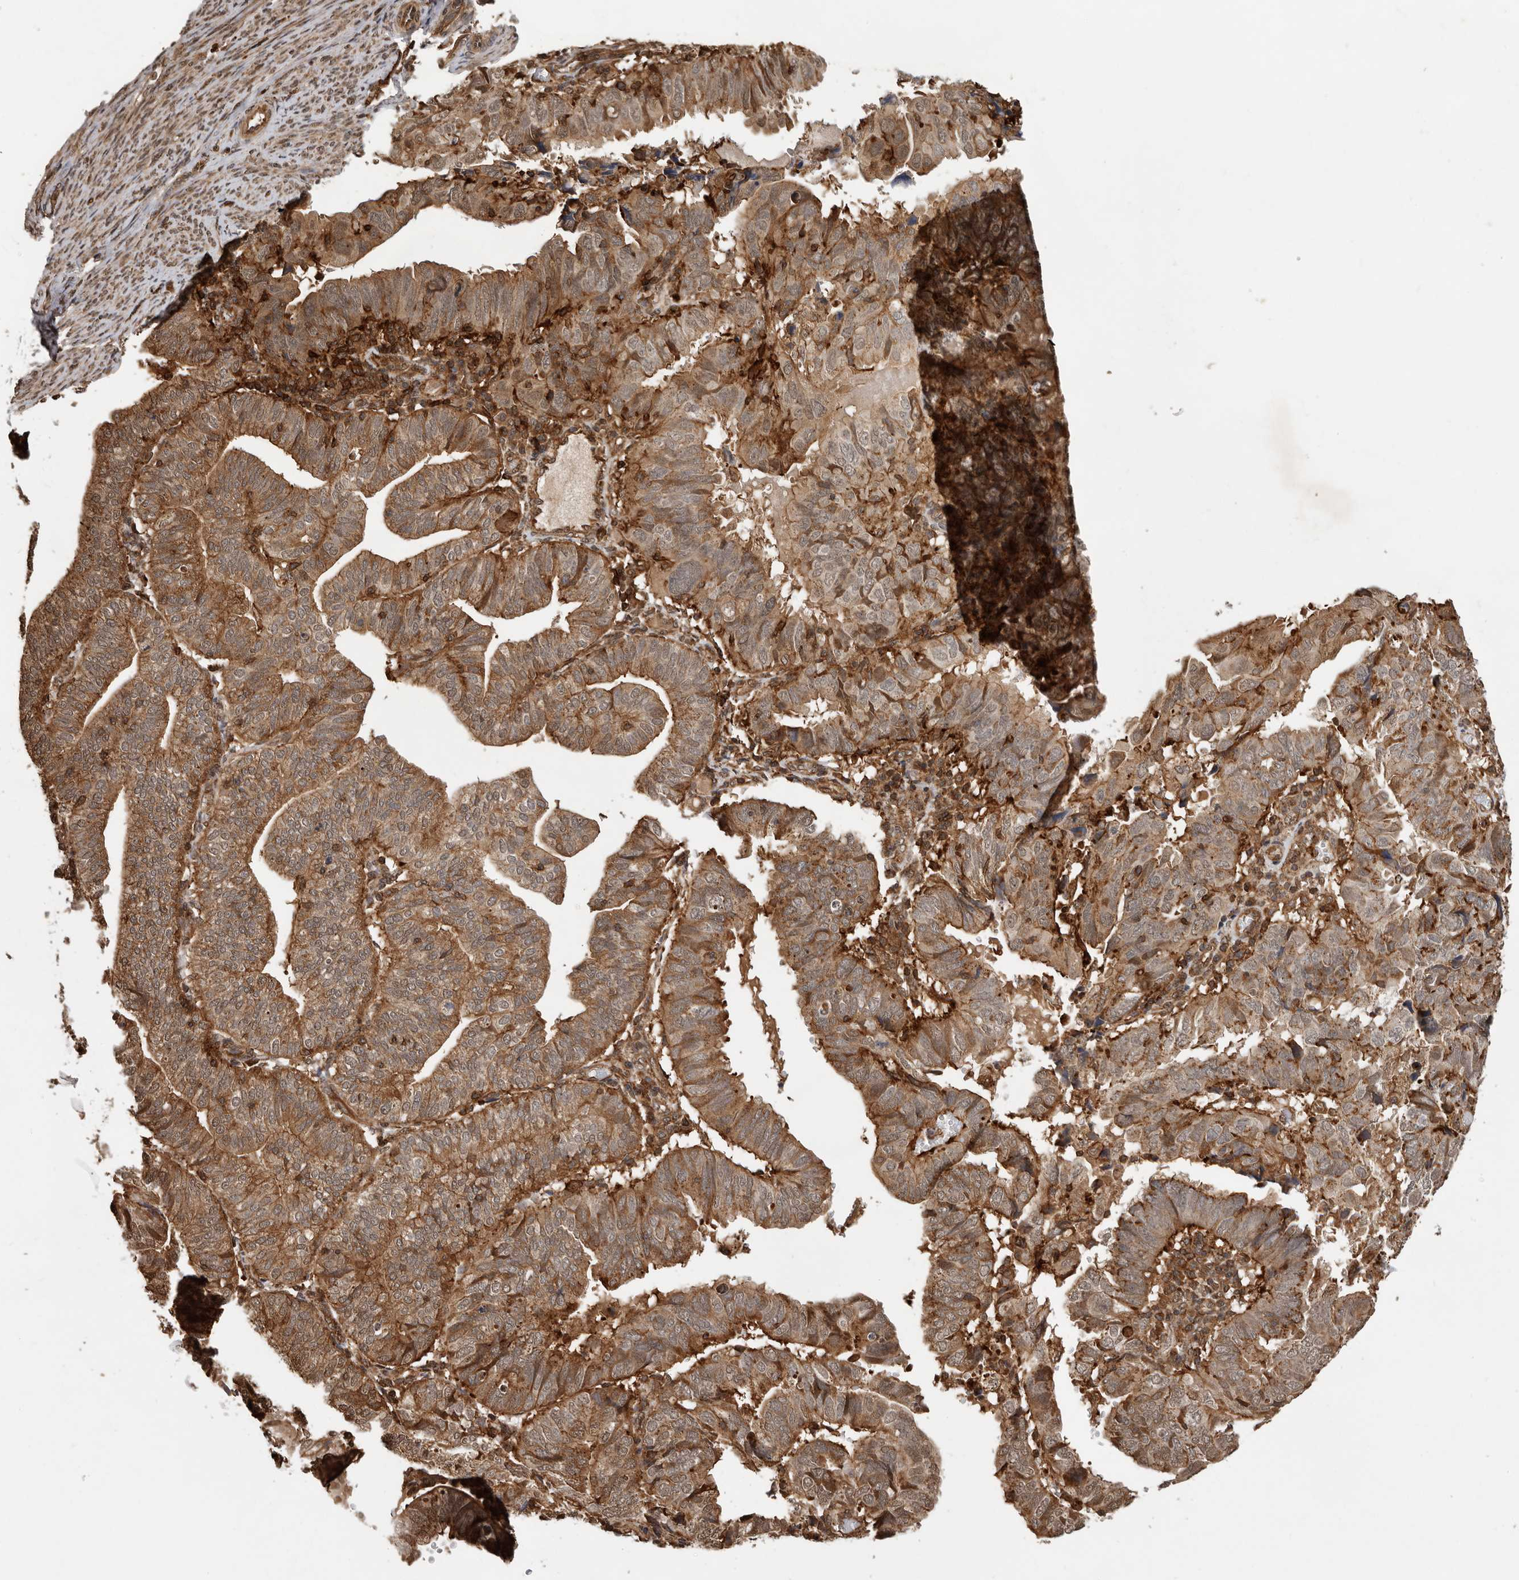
{"staining": {"intensity": "strong", "quantity": ">75%", "location": "cytoplasmic/membranous"}, "tissue": "endometrial cancer", "cell_type": "Tumor cells", "image_type": "cancer", "snomed": [{"axis": "morphology", "description": "Adenocarcinoma, NOS"}, {"axis": "topography", "description": "Uterus"}], "caption": "This is an image of immunohistochemistry (IHC) staining of endometrial cancer (adenocarcinoma), which shows strong positivity in the cytoplasmic/membranous of tumor cells.", "gene": "RNF157", "patient": {"sex": "female", "age": 77}}